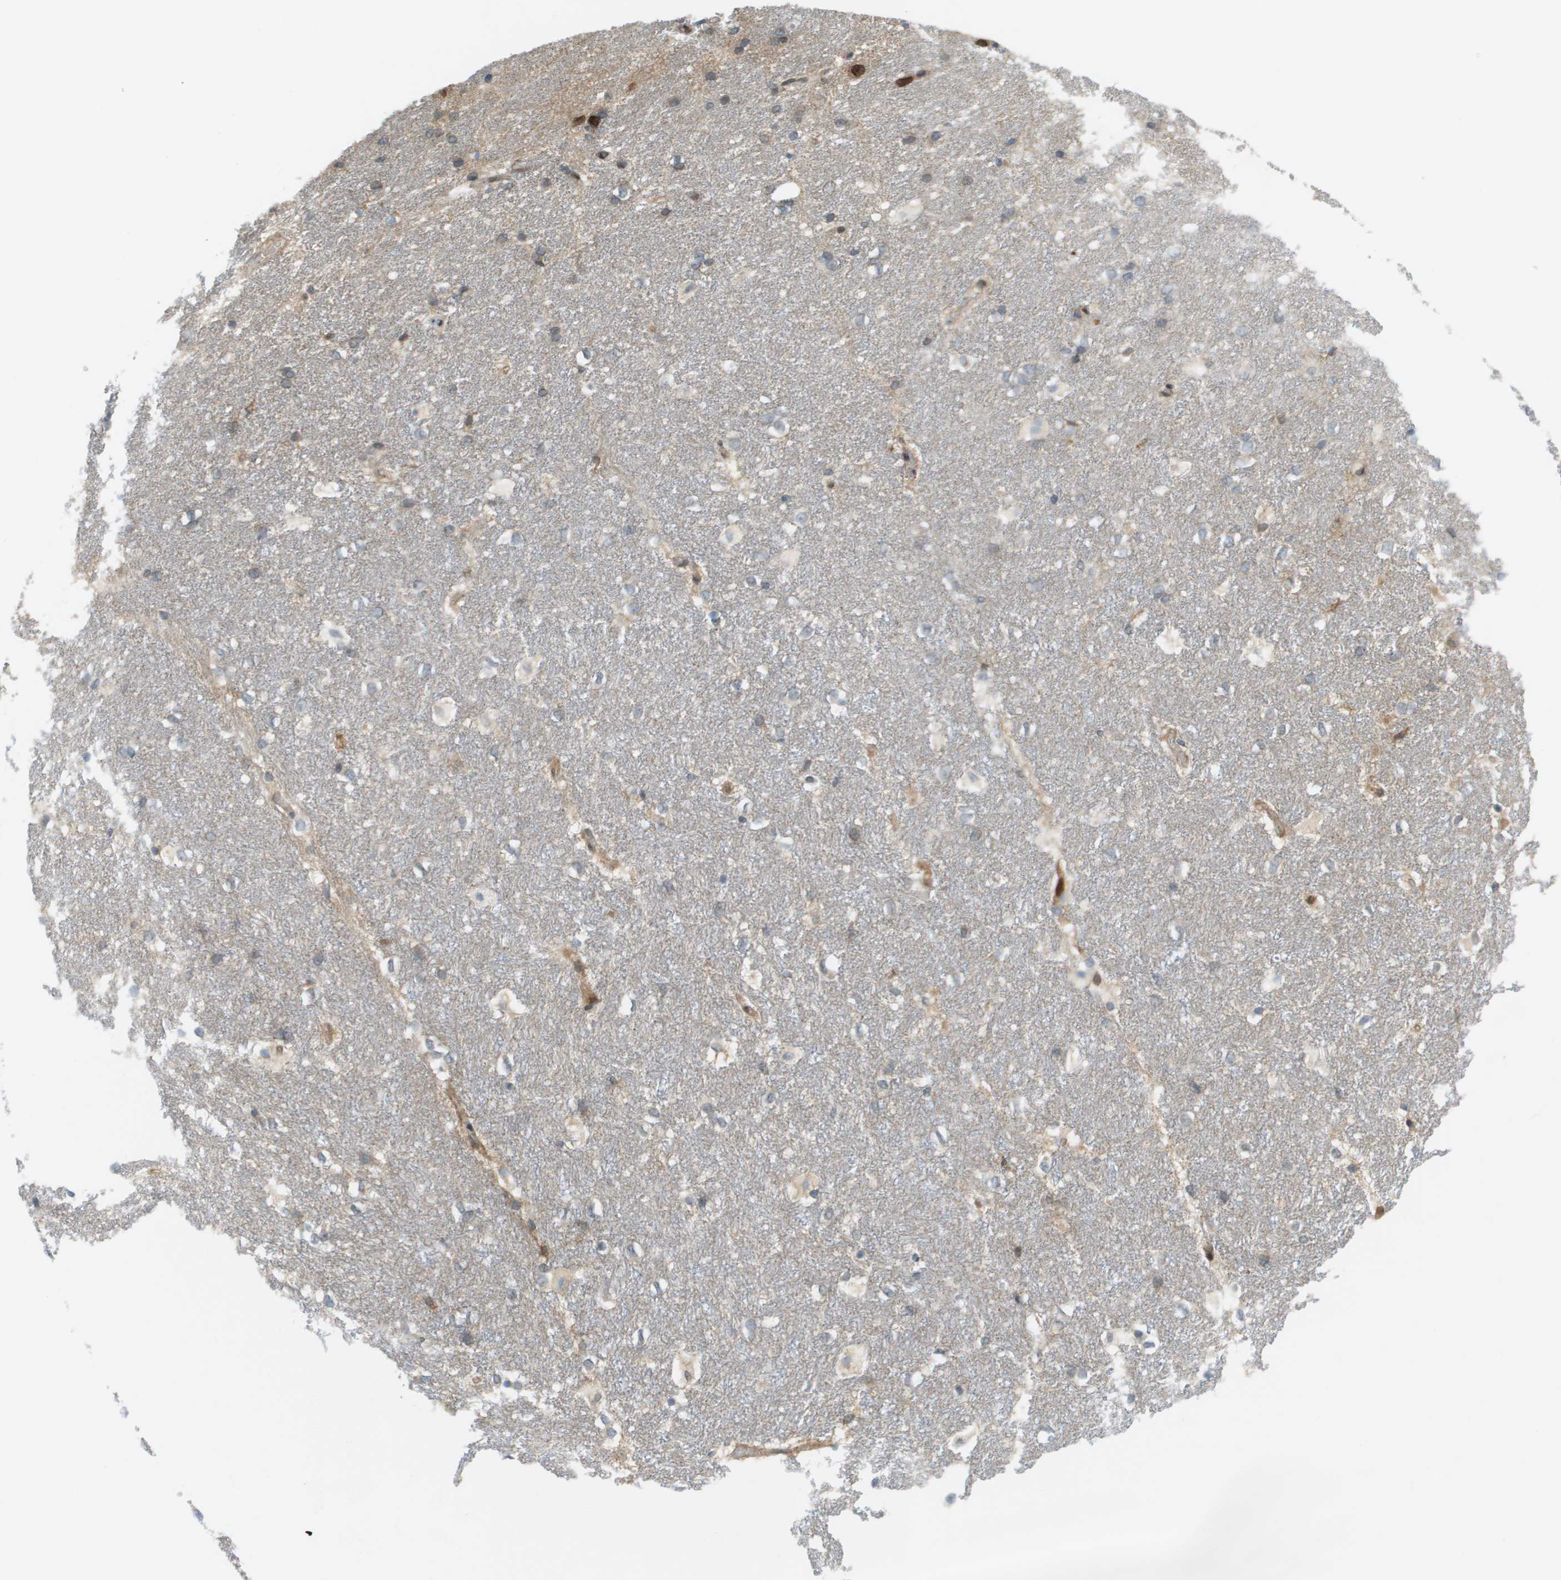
{"staining": {"intensity": "strong", "quantity": "<25%", "location": "nuclear"}, "tissue": "hippocampus", "cell_type": "Glial cells", "image_type": "normal", "snomed": [{"axis": "morphology", "description": "Normal tissue, NOS"}, {"axis": "topography", "description": "Hippocampus"}], "caption": "About <25% of glial cells in benign hippocampus reveal strong nuclear protein expression as visualized by brown immunohistochemical staining.", "gene": "CACNB4", "patient": {"sex": "female", "age": 19}}